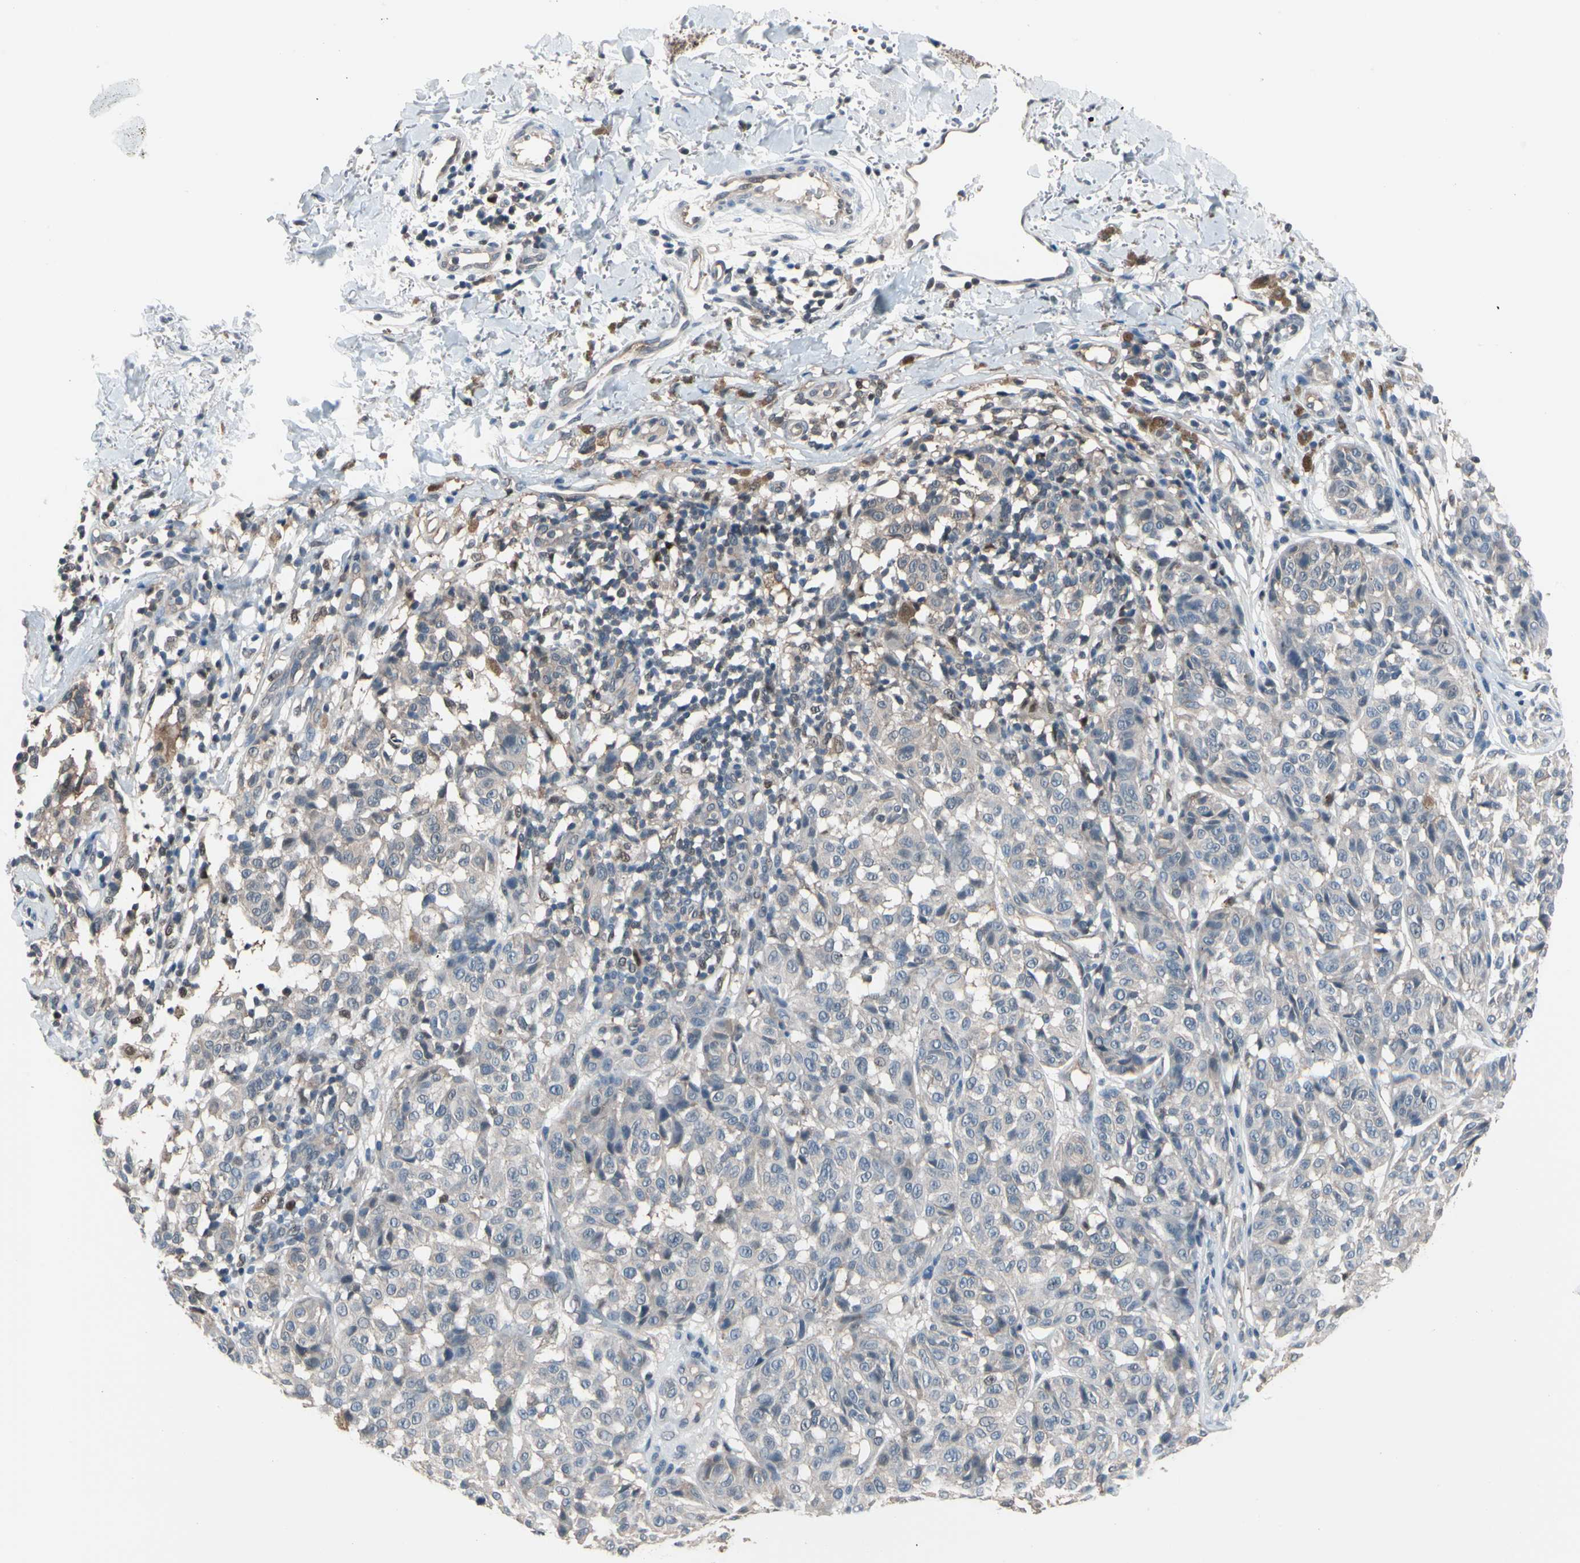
{"staining": {"intensity": "weak", "quantity": "25%-75%", "location": "cytoplasmic/membranous"}, "tissue": "melanoma", "cell_type": "Tumor cells", "image_type": "cancer", "snomed": [{"axis": "morphology", "description": "Malignant melanoma, NOS"}, {"axis": "topography", "description": "Skin"}], "caption": "Tumor cells display low levels of weak cytoplasmic/membranous staining in about 25%-75% of cells in human melanoma. (Stains: DAB (3,3'-diaminobenzidine) in brown, nuclei in blue, Microscopy: brightfield microscopy at high magnification).", "gene": "PSMA2", "patient": {"sex": "female", "age": 46}}